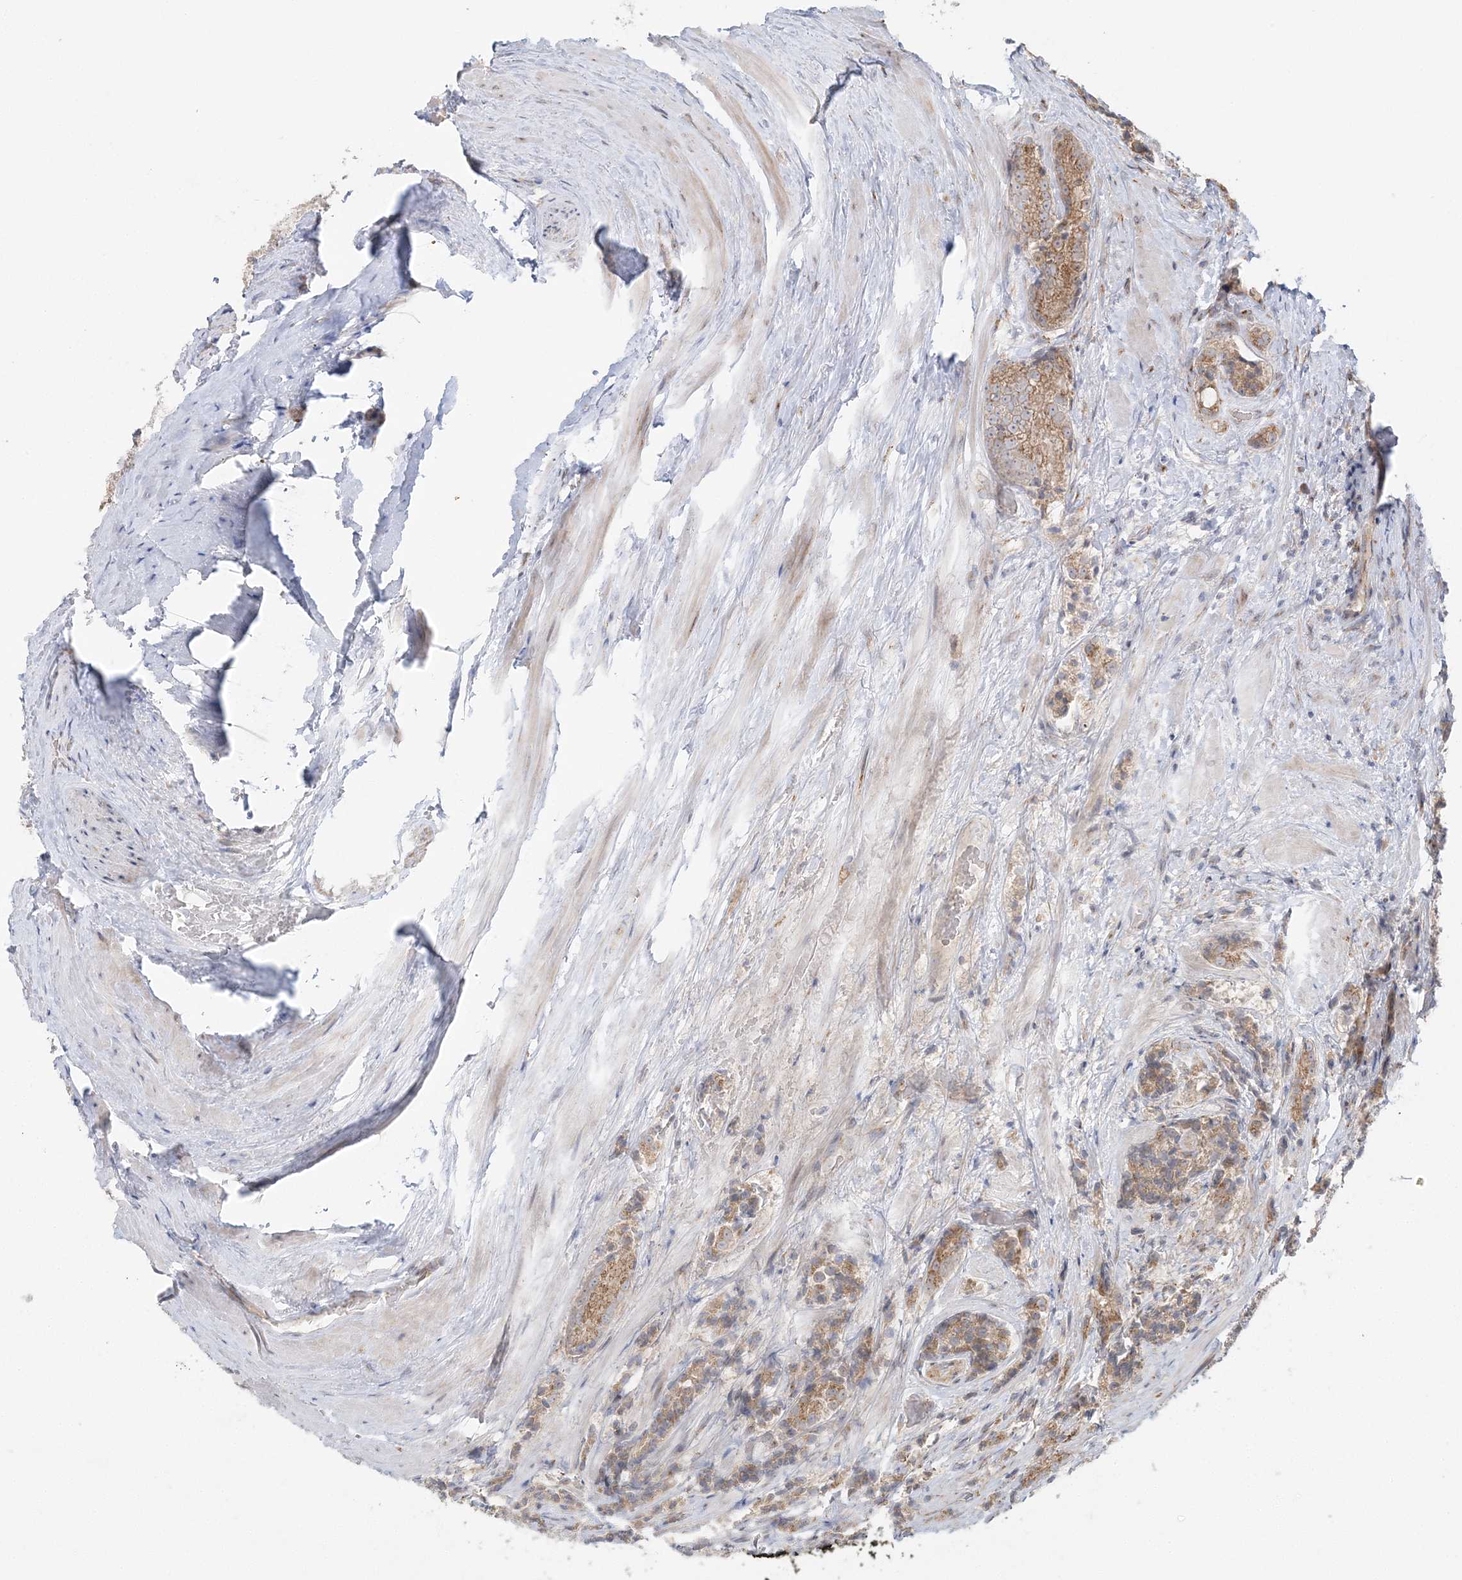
{"staining": {"intensity": "weak", "quantity": ">75%", "location": "cytoplasmic/membranous"}, "tissue": "prostate cancer", "cell_type": "Tumor cells", "image_type": "cancer", "snomed": [{"axis": "morphology", "description": "Adenocarcinoma, High grade"}, {"axis": "topography", "description": "Prostate"}], "caption": "High-magnification brightfield microscopy of prostate high-grade adenocarcinoma stained with DAB (3,3'-diaminobenzidine) (brown) and counterstained with hematoxylin (blue). tumor cells exhibit weak cytoplasmic/membranous positivity is appreciated in about>75% of cells.", "gene": "ABCC3", "patient": {"sex": "male", "age": 57}}